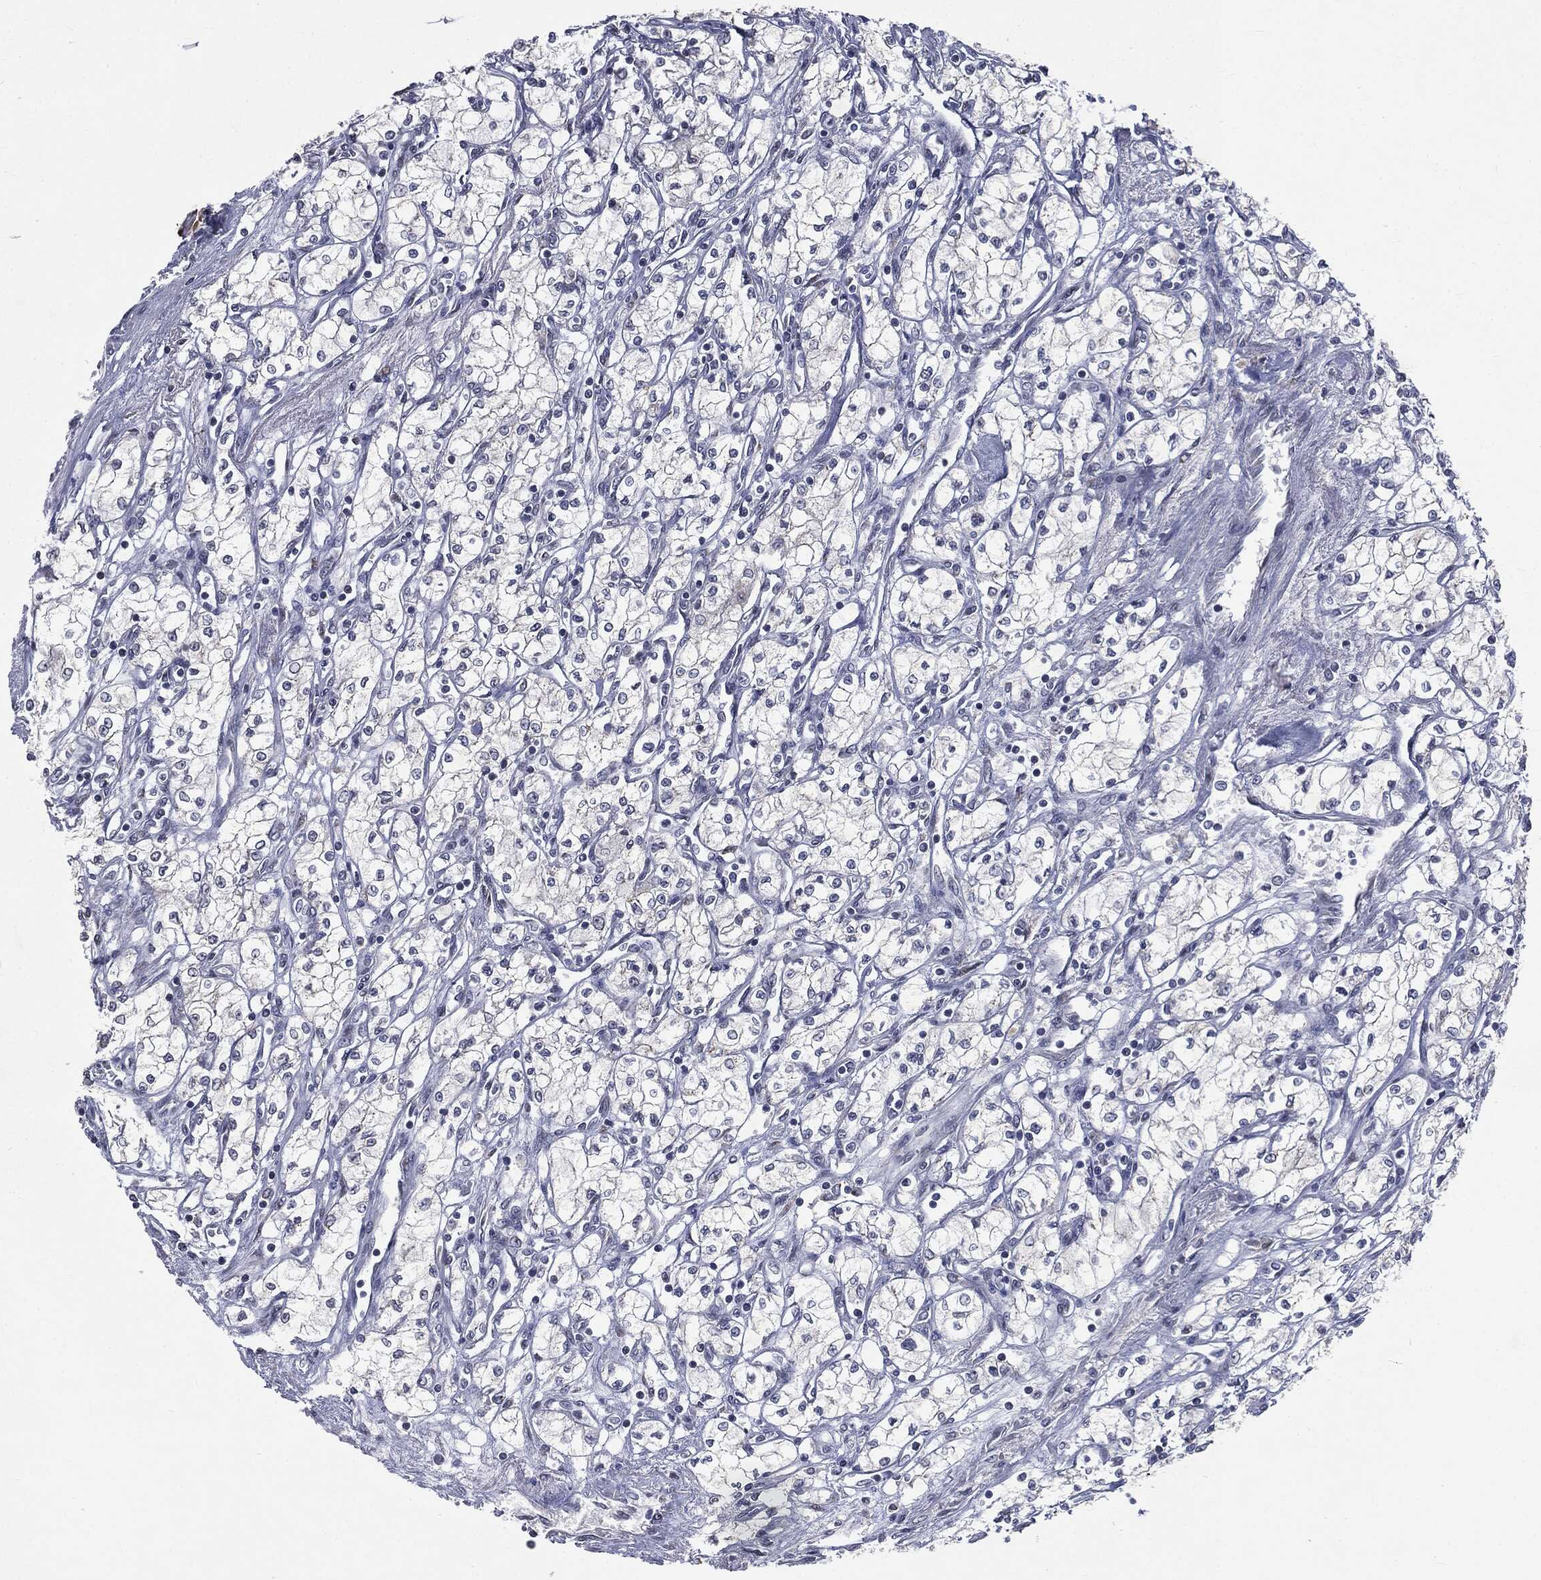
{"staining": {"intensity": "negative", "quantity": "none", "location": "none"}, "tissue": "renal cancer", "cell_type": "Tumor cells", "image_type": "cancer", "snomed": [{"axis": "morphology", "description": "Adenocarcinoma, NOS"}, {"axis": "topography", "description": "Kidney"}], "caption": "IHC image of neoplastic tissue: adenocarcinoma (renal) stained with DAB (3,3'-diaminobenzidine) exhibits no significant protein positivity in tumor cells.", "gene": "CASD1", "patient": {"sex": "male", "age": 59}}